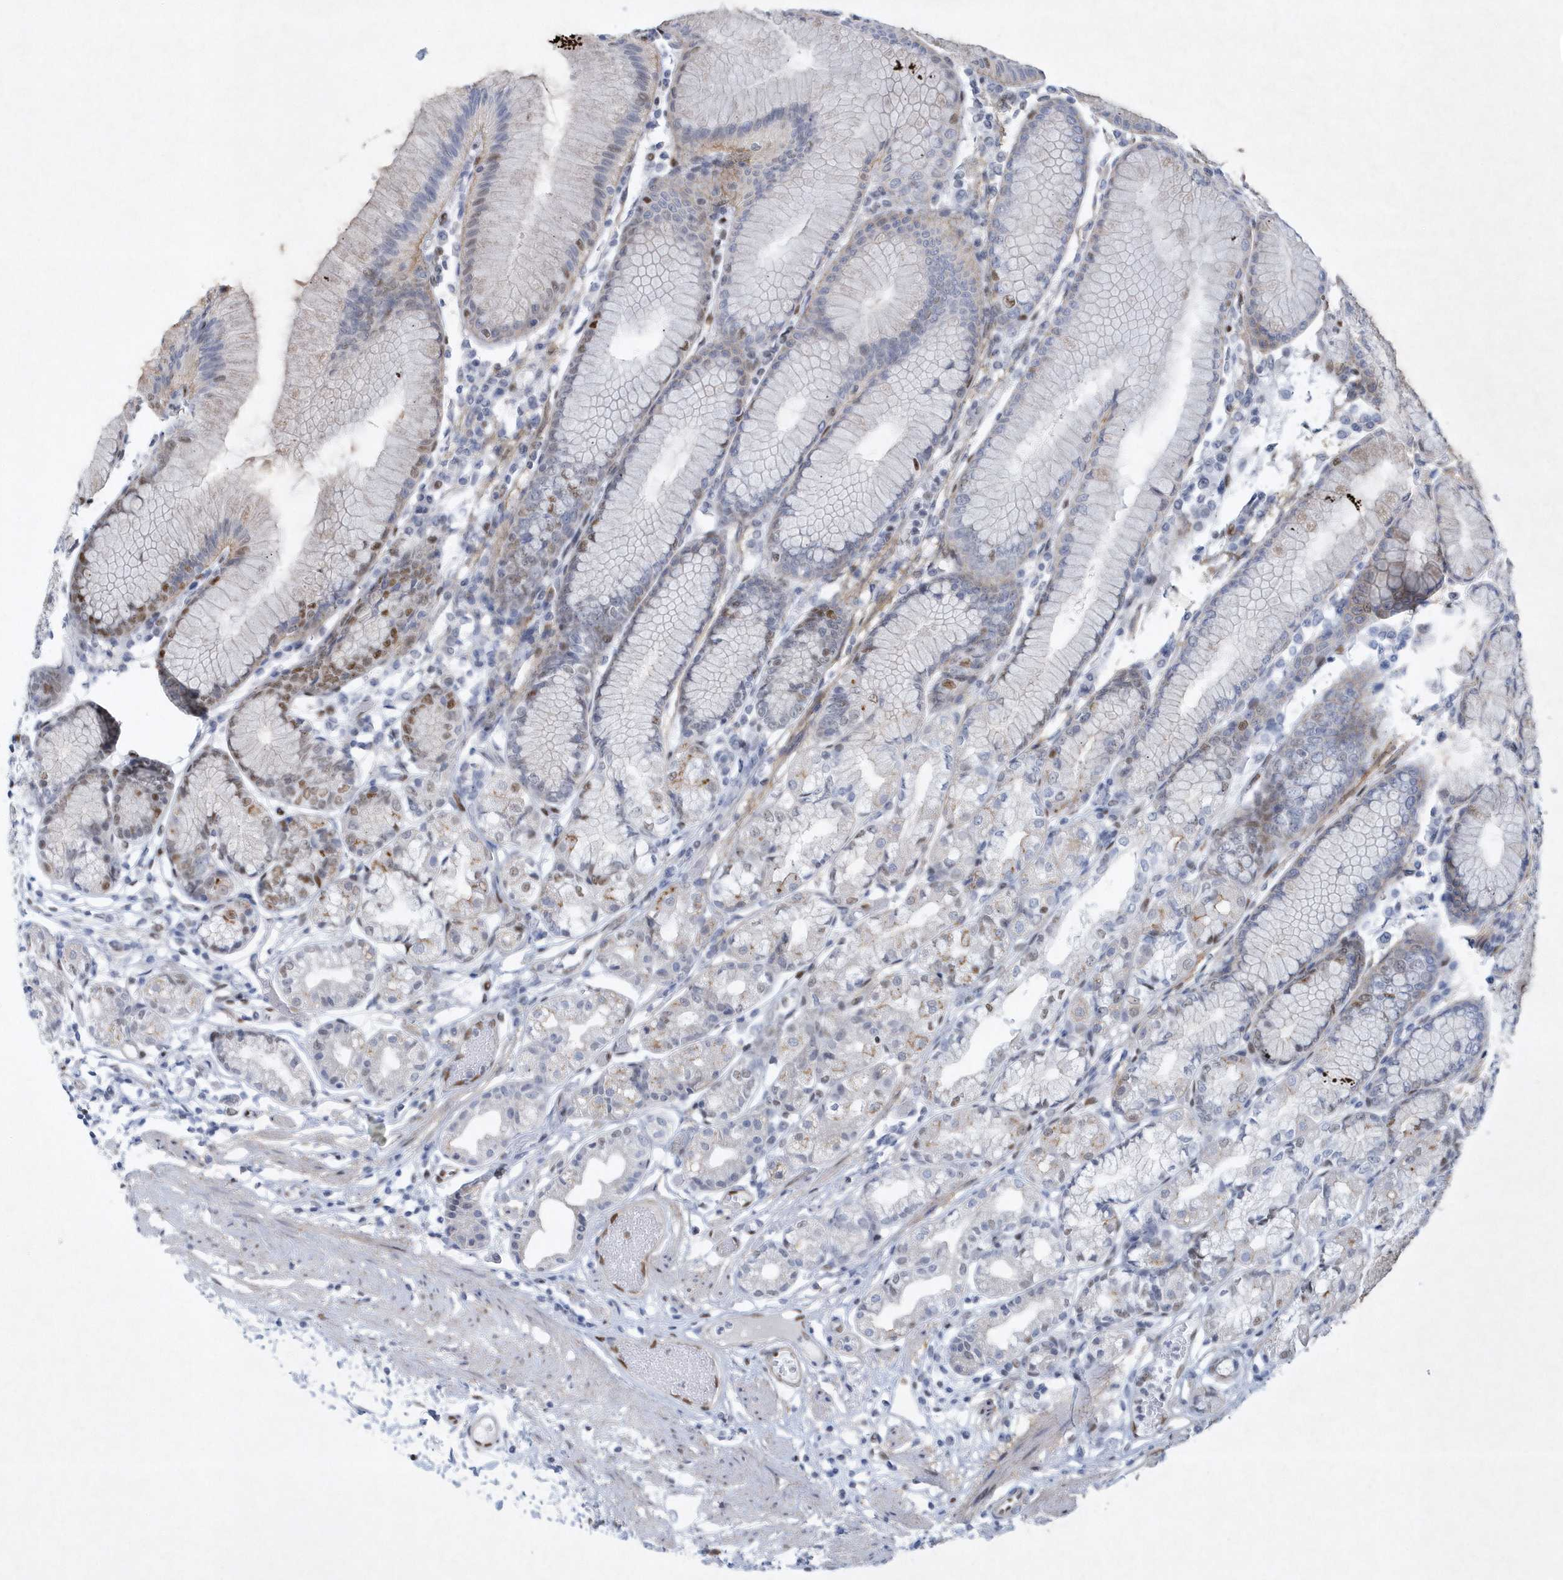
{"staining": {"intensity": "moderate", "quantity": "<25%", "location": "nuclear"}, "tissue": "stomach", "cell_type": "Glandular cells", "image_type": "normal", "snomed": [{"axis": "morphology", "description": "Normal tissue, NOS"}, {"axis": "topography", "description": "Stomach"}], "caption": "Glandular cells display low levels of moderate nuclear positivity in about <25% of cells in normal human stomach.", "gene": "DCLRE1A", "patient": {"sex": "female", "age": 57}}